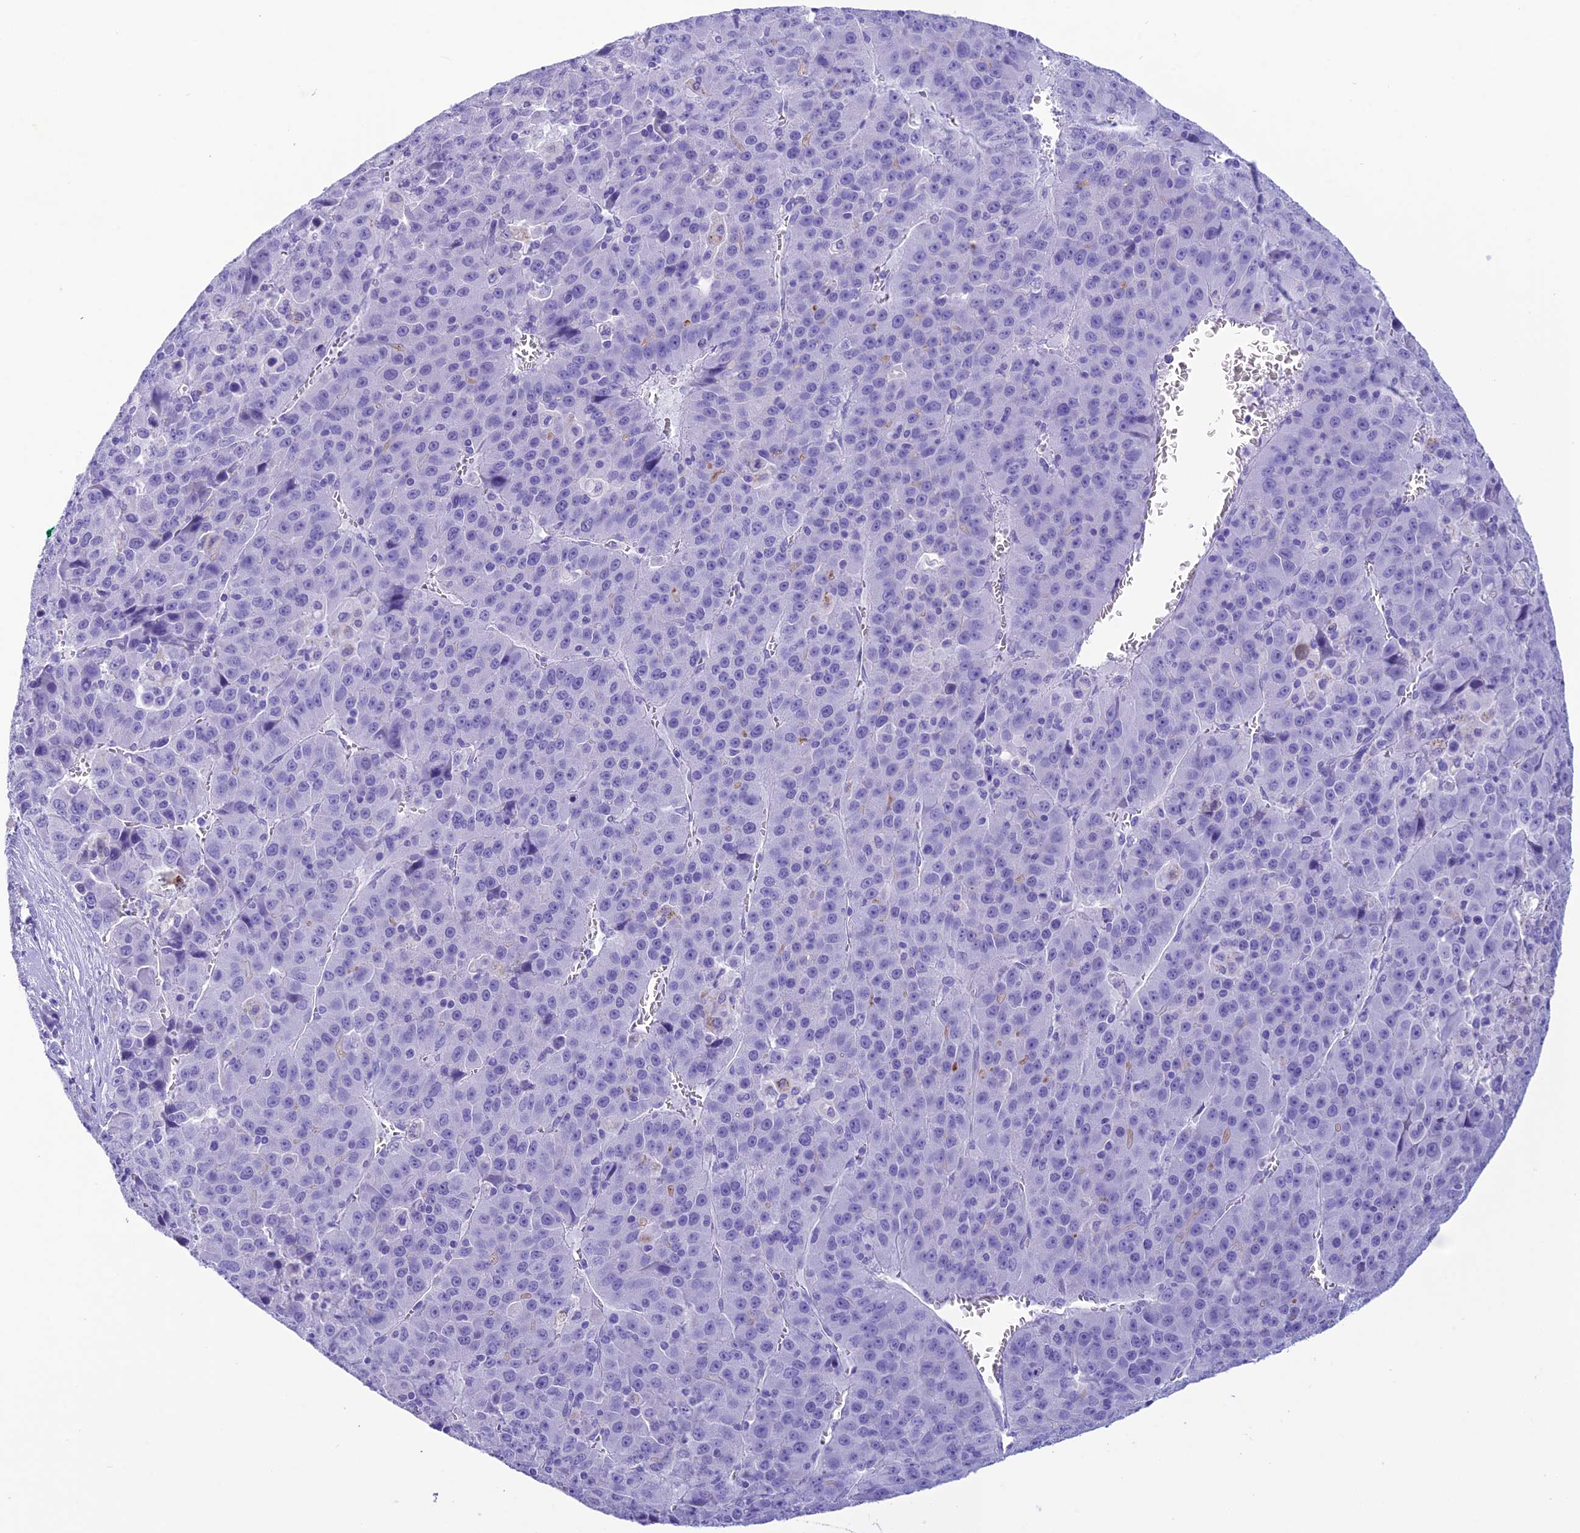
{"staining": {"intensity": "negative", "quantity": "none", "location": "none"}, "tissue": "liver cancer", "cell_type": "Tumor cells", "image_type": "cancer", "snomed": [{"axis": "morphology", "description": "Carcinoma, Hepatocellular, NOS"}, {"axis": "topography", "description": "Liver"}], "caption": "This is an immunohistochemistry (IHC) micrograph of human liver hepatocellular carcinoma. There is no expression in tumor cells.", "gene": "TRAM1L1", "patient": {"sex": "female", "age": 53}}